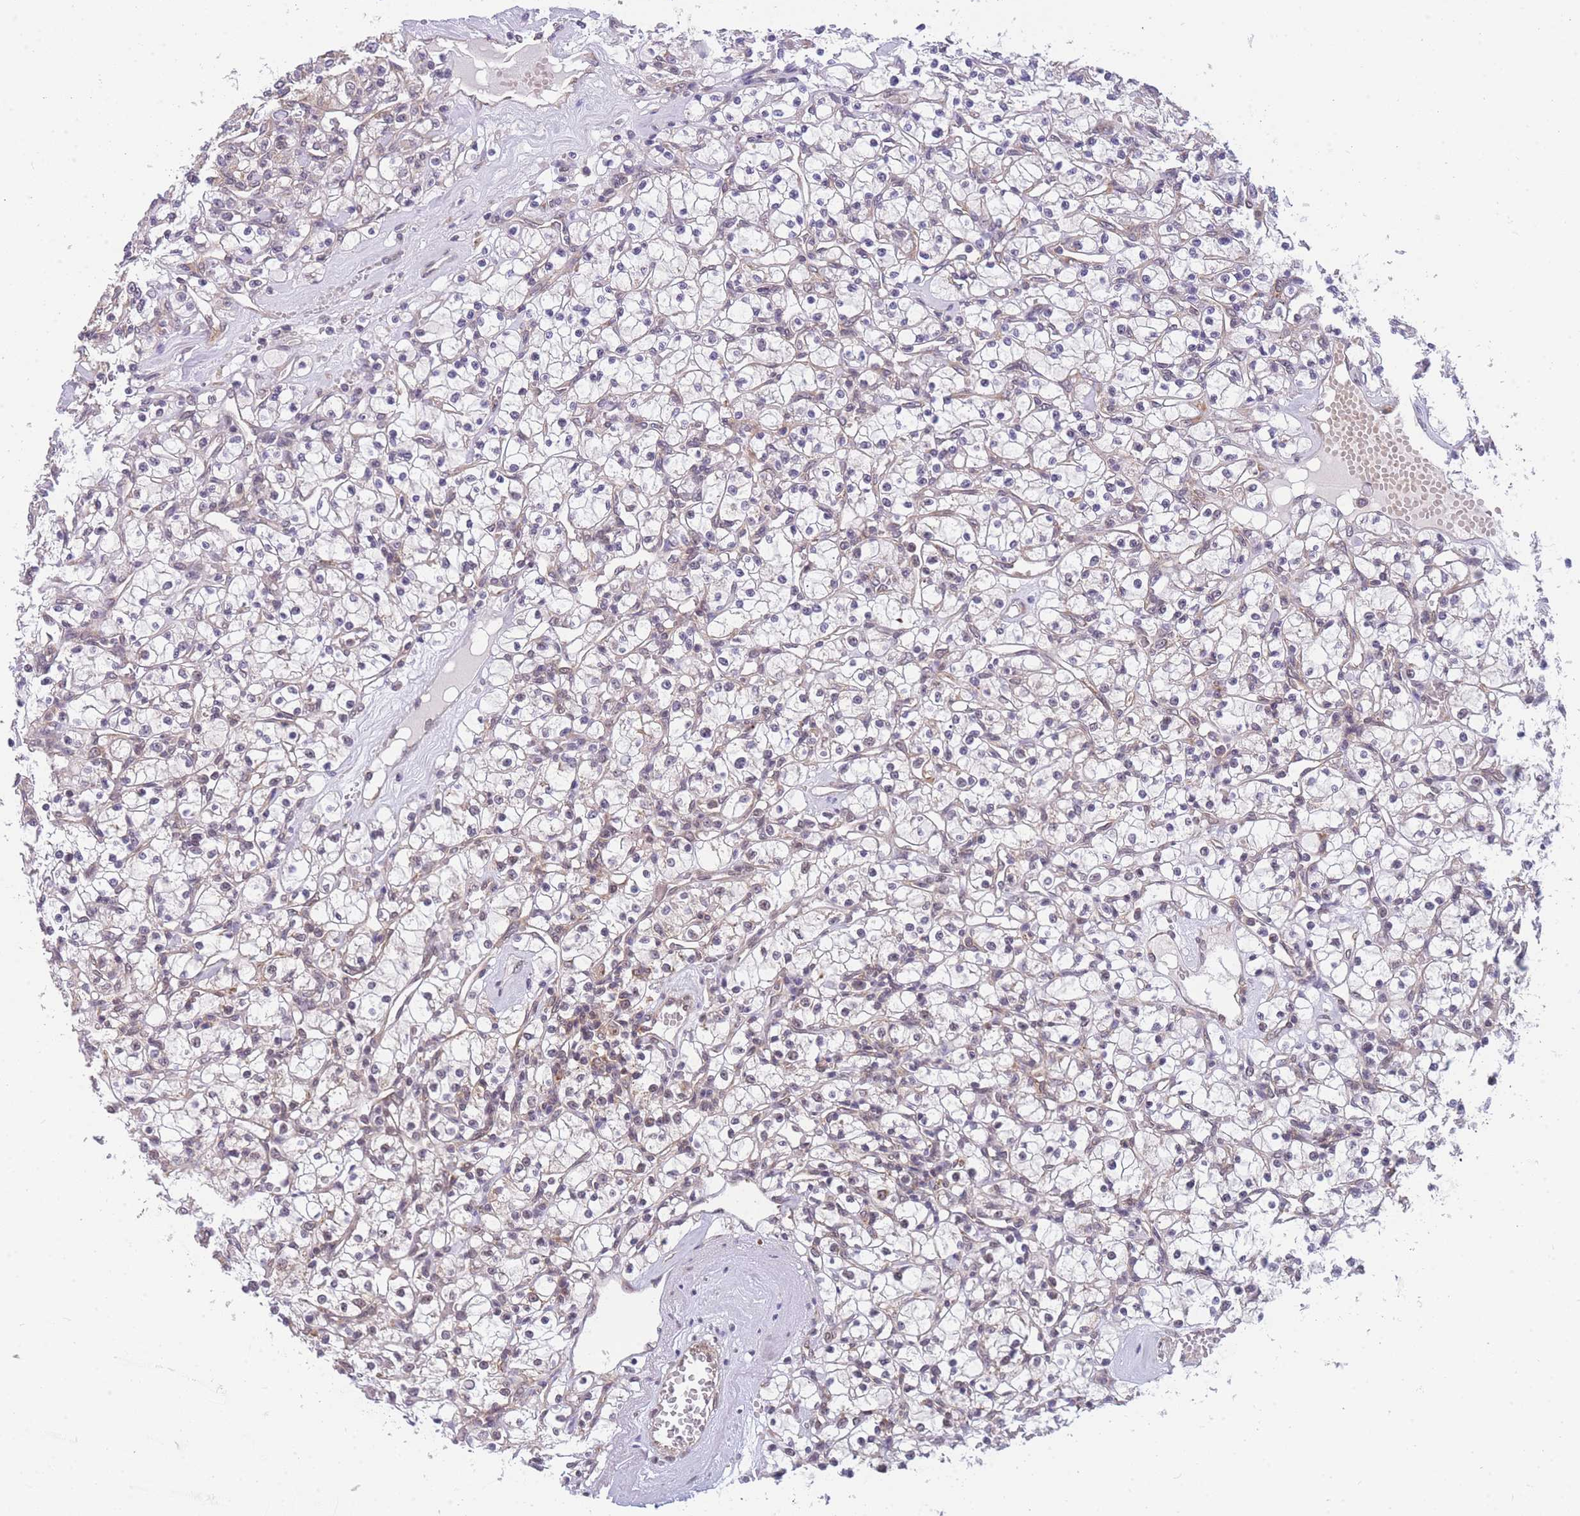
{"staining": {"intensity": "weak", "quantity": "25%-75%", "location": "cytoplasmic/membranous"}, "tissue": "renal cancer", "cell_type": "Tumor cells", "image_type": "cancer", "snomed": [{"axis": "morphology", "description": "Adenocarcinoma, NOS"}, {"axis": "topography", "description": "Kidney"}], "caption": "A histopathology image of human renal cancer stained for a protein reveals weak cytoplasmic/membranous brown staining in tumor cells. The staining was performed using DAB (3,3'-diaminobenzidine), with brown indicating positive protein expression. Nuclei are stained blue with hematoxylin.", "gene": "MRPL23", "patient": {"sex": "female", "age": 59}}